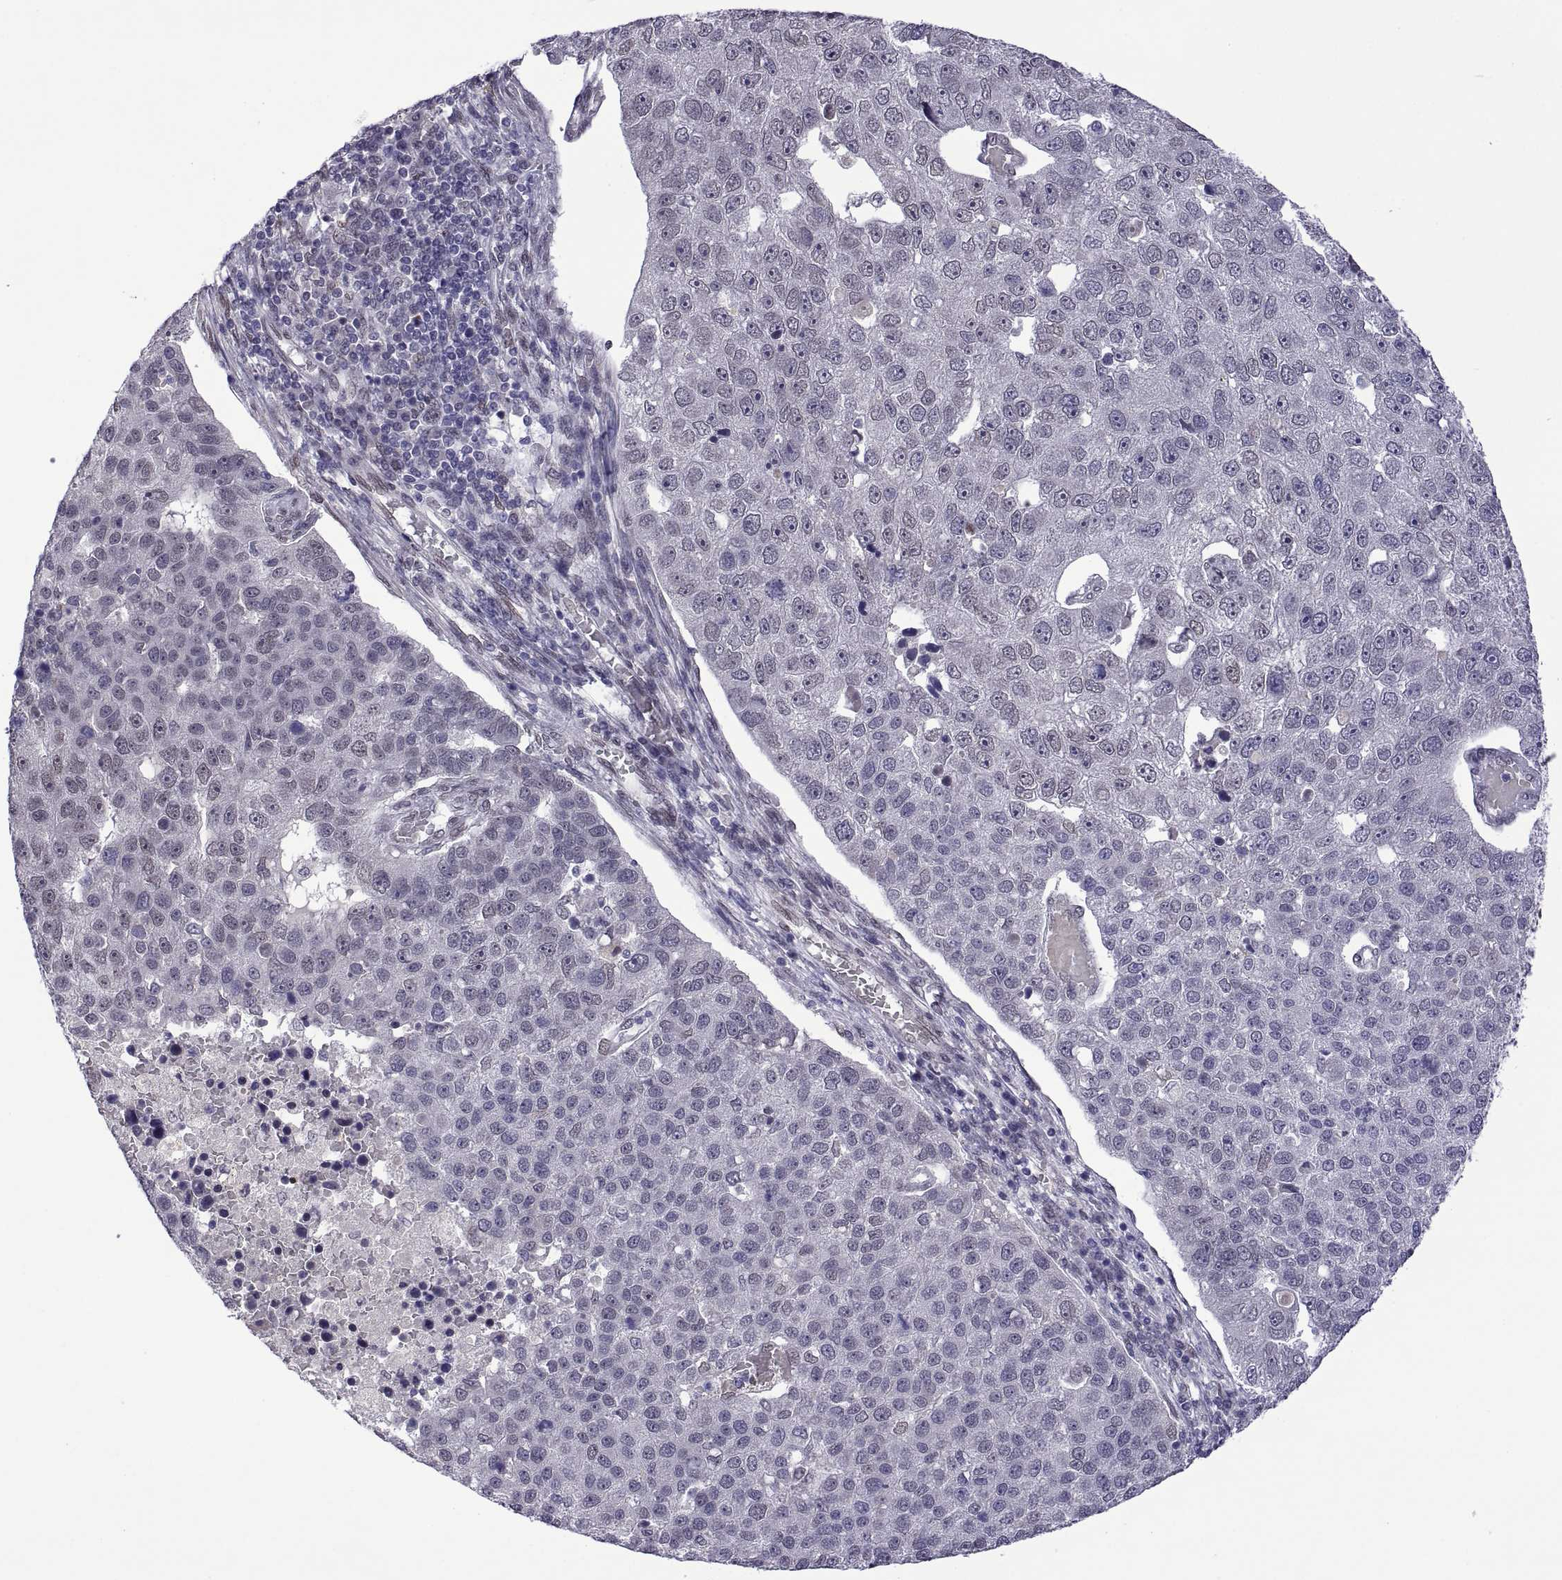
{"staining": {"intensity": "weak", "quantity": "<25%", "location": "nuclear"}, "tissue": "pancreatic cancer", "cell_type": "Tumor cells", "image_type": "cancer", "snomed": [{"axis": "morphology", "description": "Adenocarcinoma, NOS"}, {"axis": "topography", "description": "Pancreas"}], "caption": "DAB (3,3'-diaminobenzidine) immunohistochemical staining of human adenocarcinoma (pancreatic) shows no significant expression in tumor cells.", "gene": "NR4A1", "patient": {"sex": "female", "age": 61}}